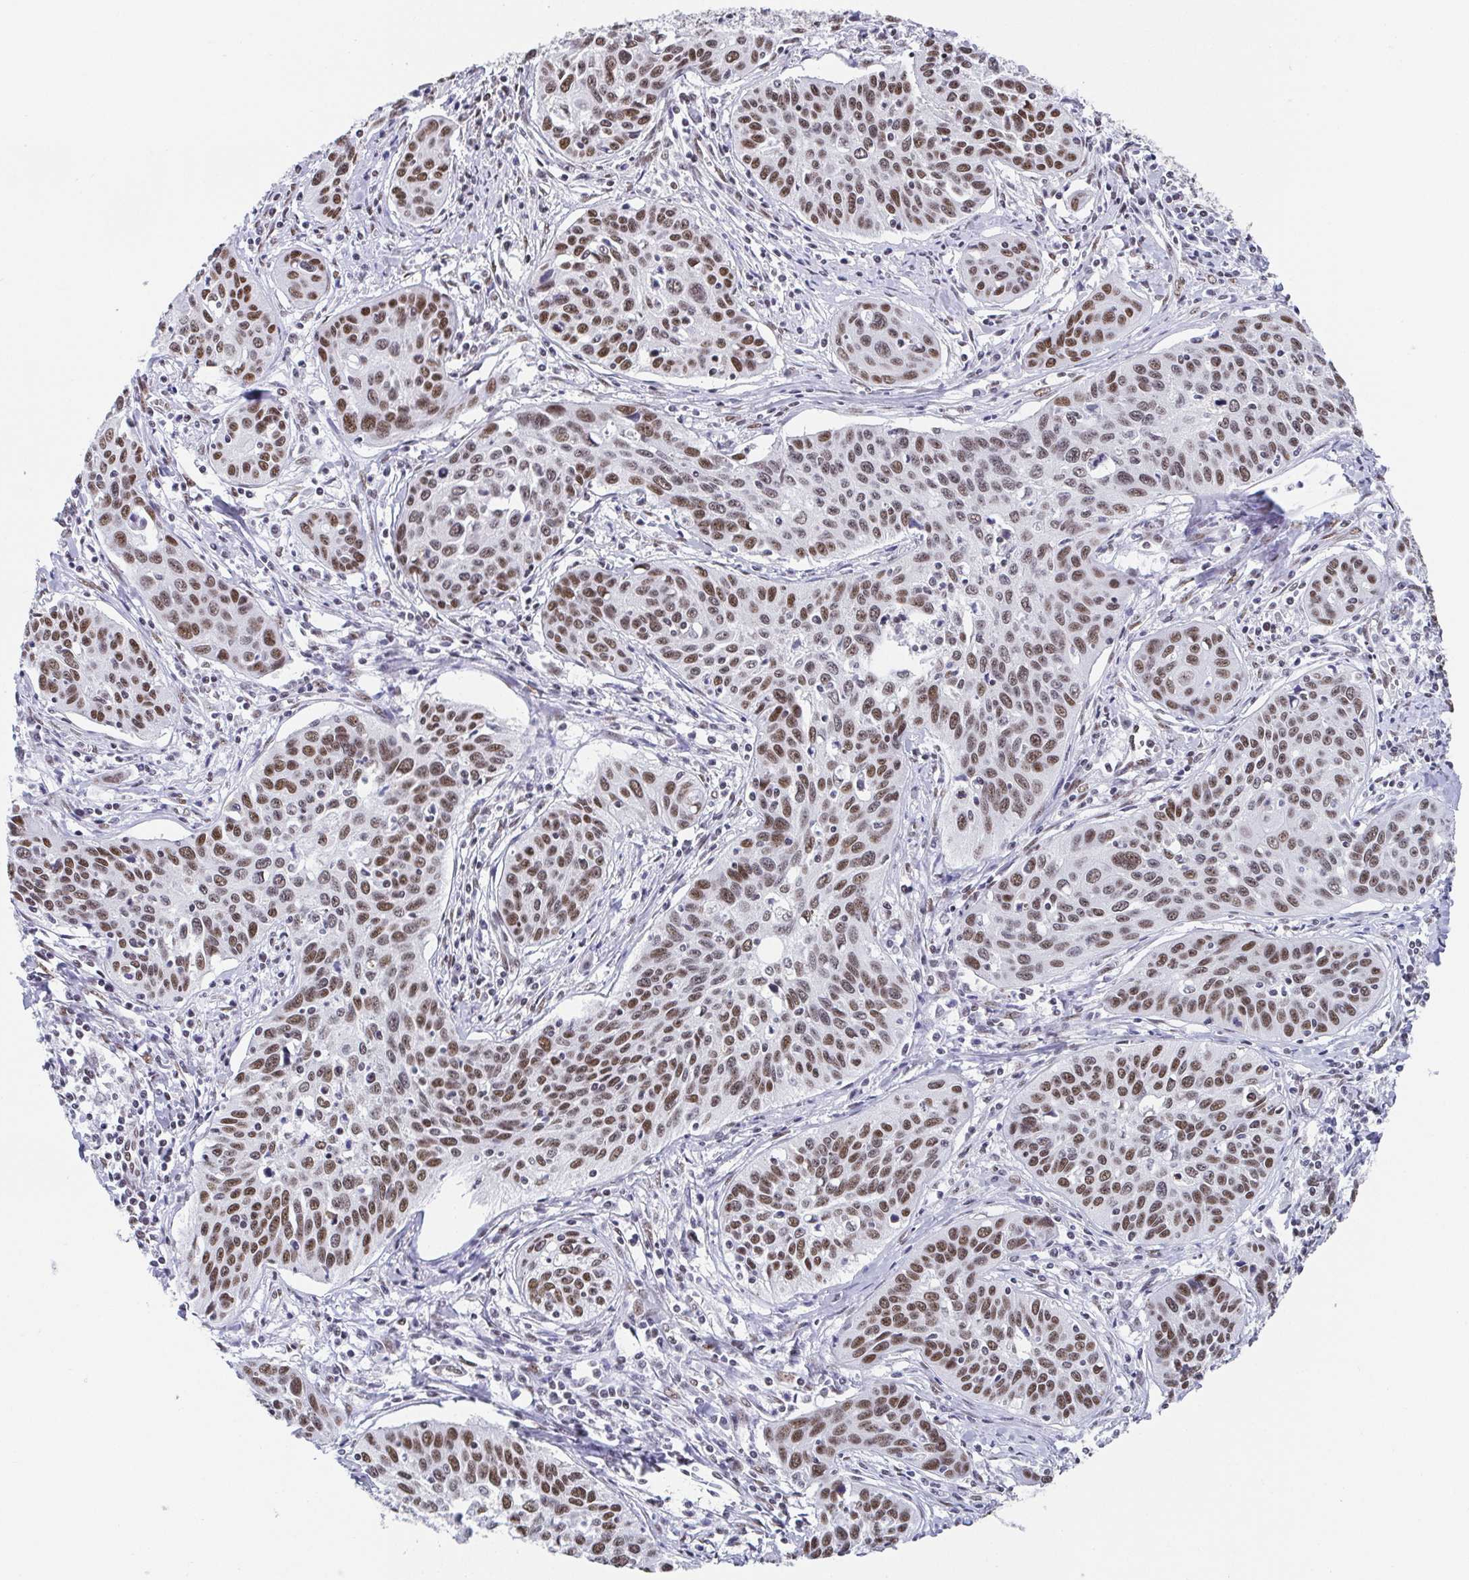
{"staining": {"intensity": "negative", "quantity": "none", "location": "none"}, "tissue": "cervical cancer", "cell_type": "Tumor cells", "image_type": "cancer", "snomed": [{"axis": "morphology", "description": "Squamous cell carcinoma, NOS"}, {"axis": "topography", "description": "Cervix"}], "caption": "Immunohistochemistry micrograph of neoplastic tissue: human squamous cell carcinoma (cervical) stained with DAB (3,3'-diaminobenzidine) reveals no significant protein staining in tumor cells.", "gene": "SLC7A10", "patient": {"sex": "female", "age": 31}}